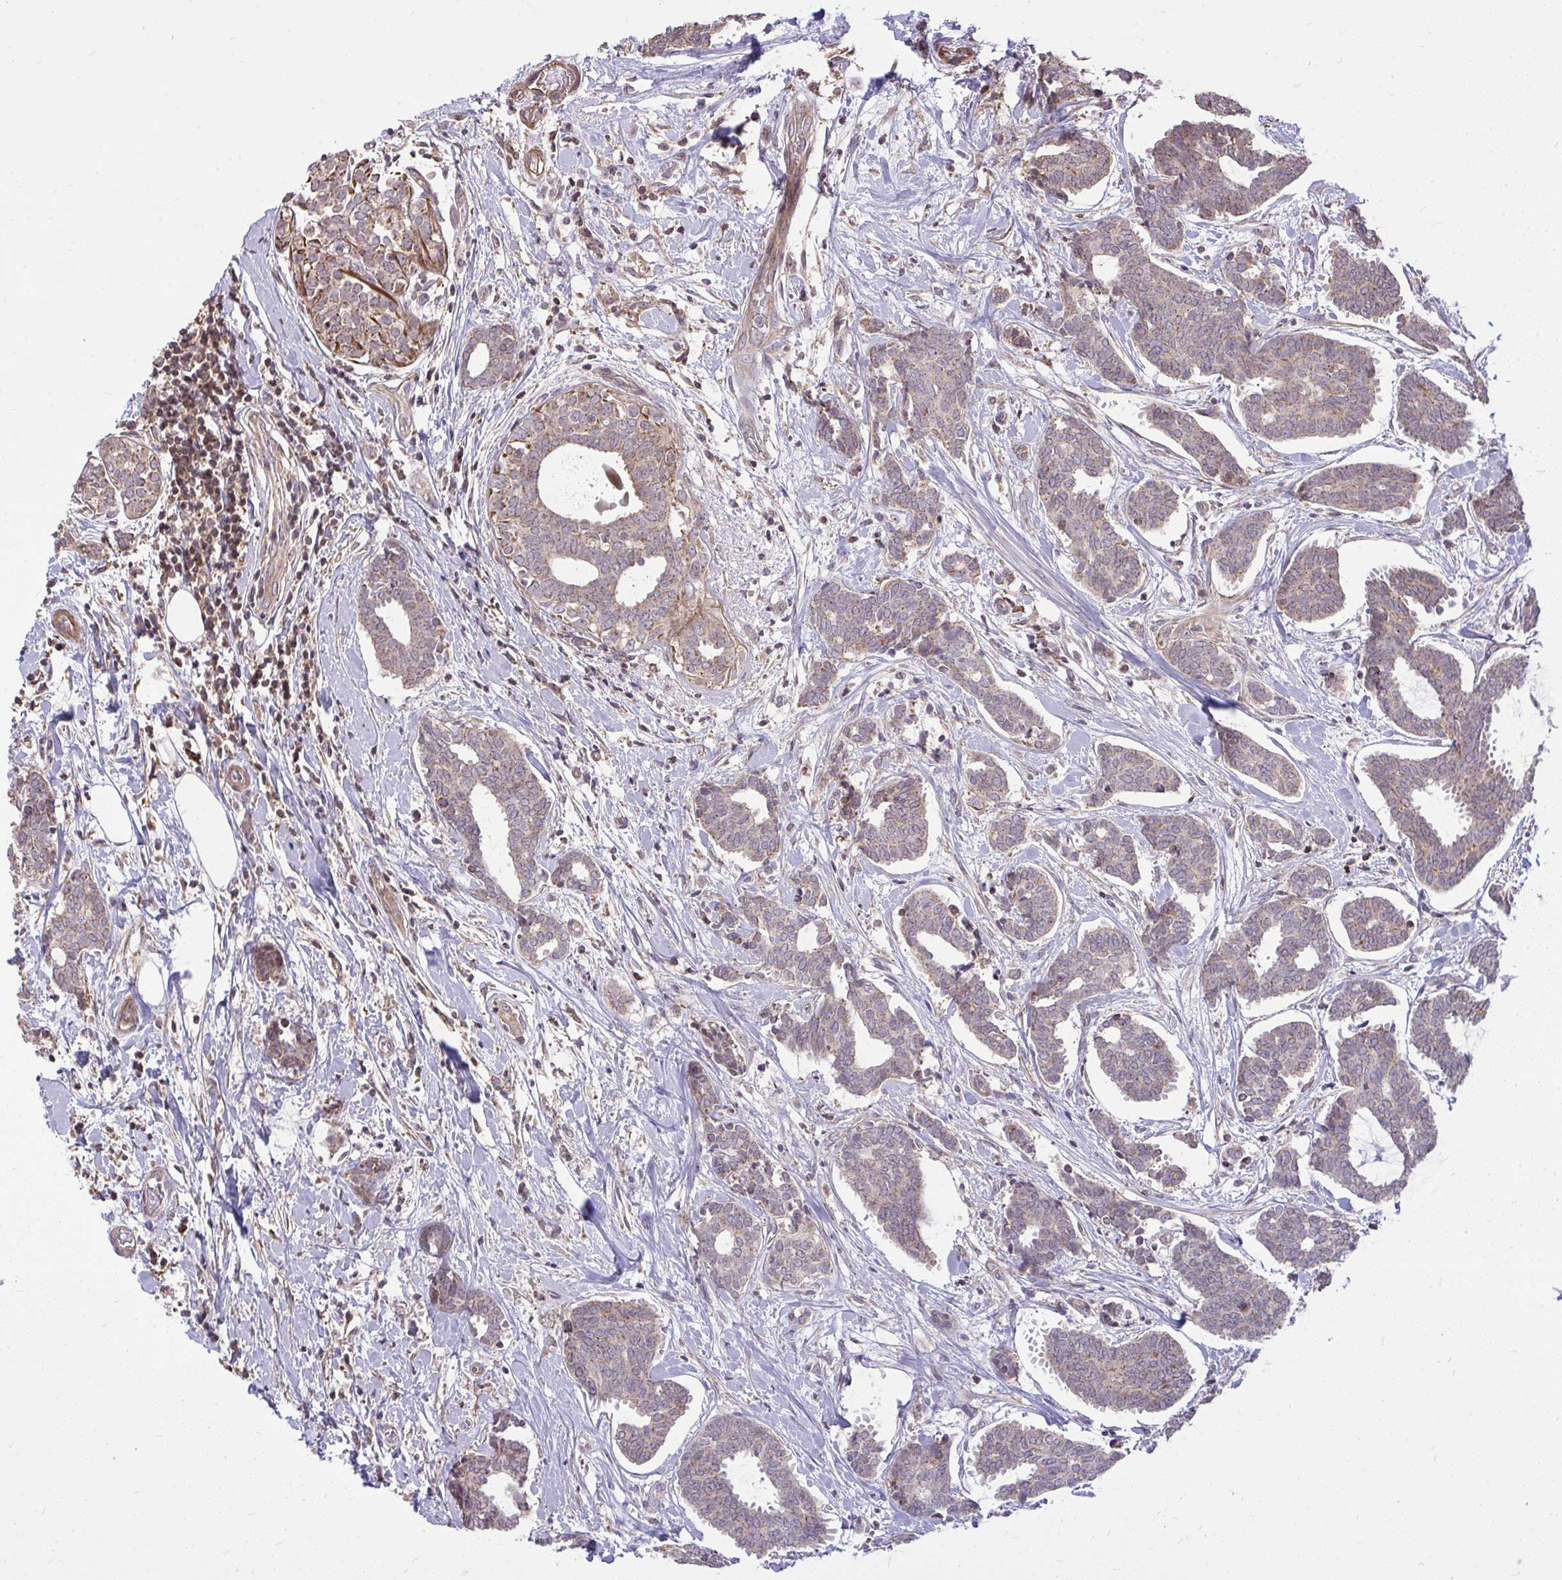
{"staining": {"intensity": "weak", "quantity": "25%-75%", "location": "cytoplasmic/membranous"}, "tissue": "breast cancer", "cell_type": "Tumor cells", "image_type": "cancer", "snomed": [{"axis": "morphology", "description": "Intraductal carcinoma, in situ"}, {"axis": "morphology", "description": "Duct carcinoma"}, {"axis": "morphology", "description": "Lobular carcinoma, in situ"}, {"axis": "topography", "description": "Breast"}], "caption": "A brown stain highlights weak cytoplasmic/membranous staining of a protein in breast cancer tumor cells.", "gene": "SLC7A5", "patient": {"sex": "female", "age": 44}}